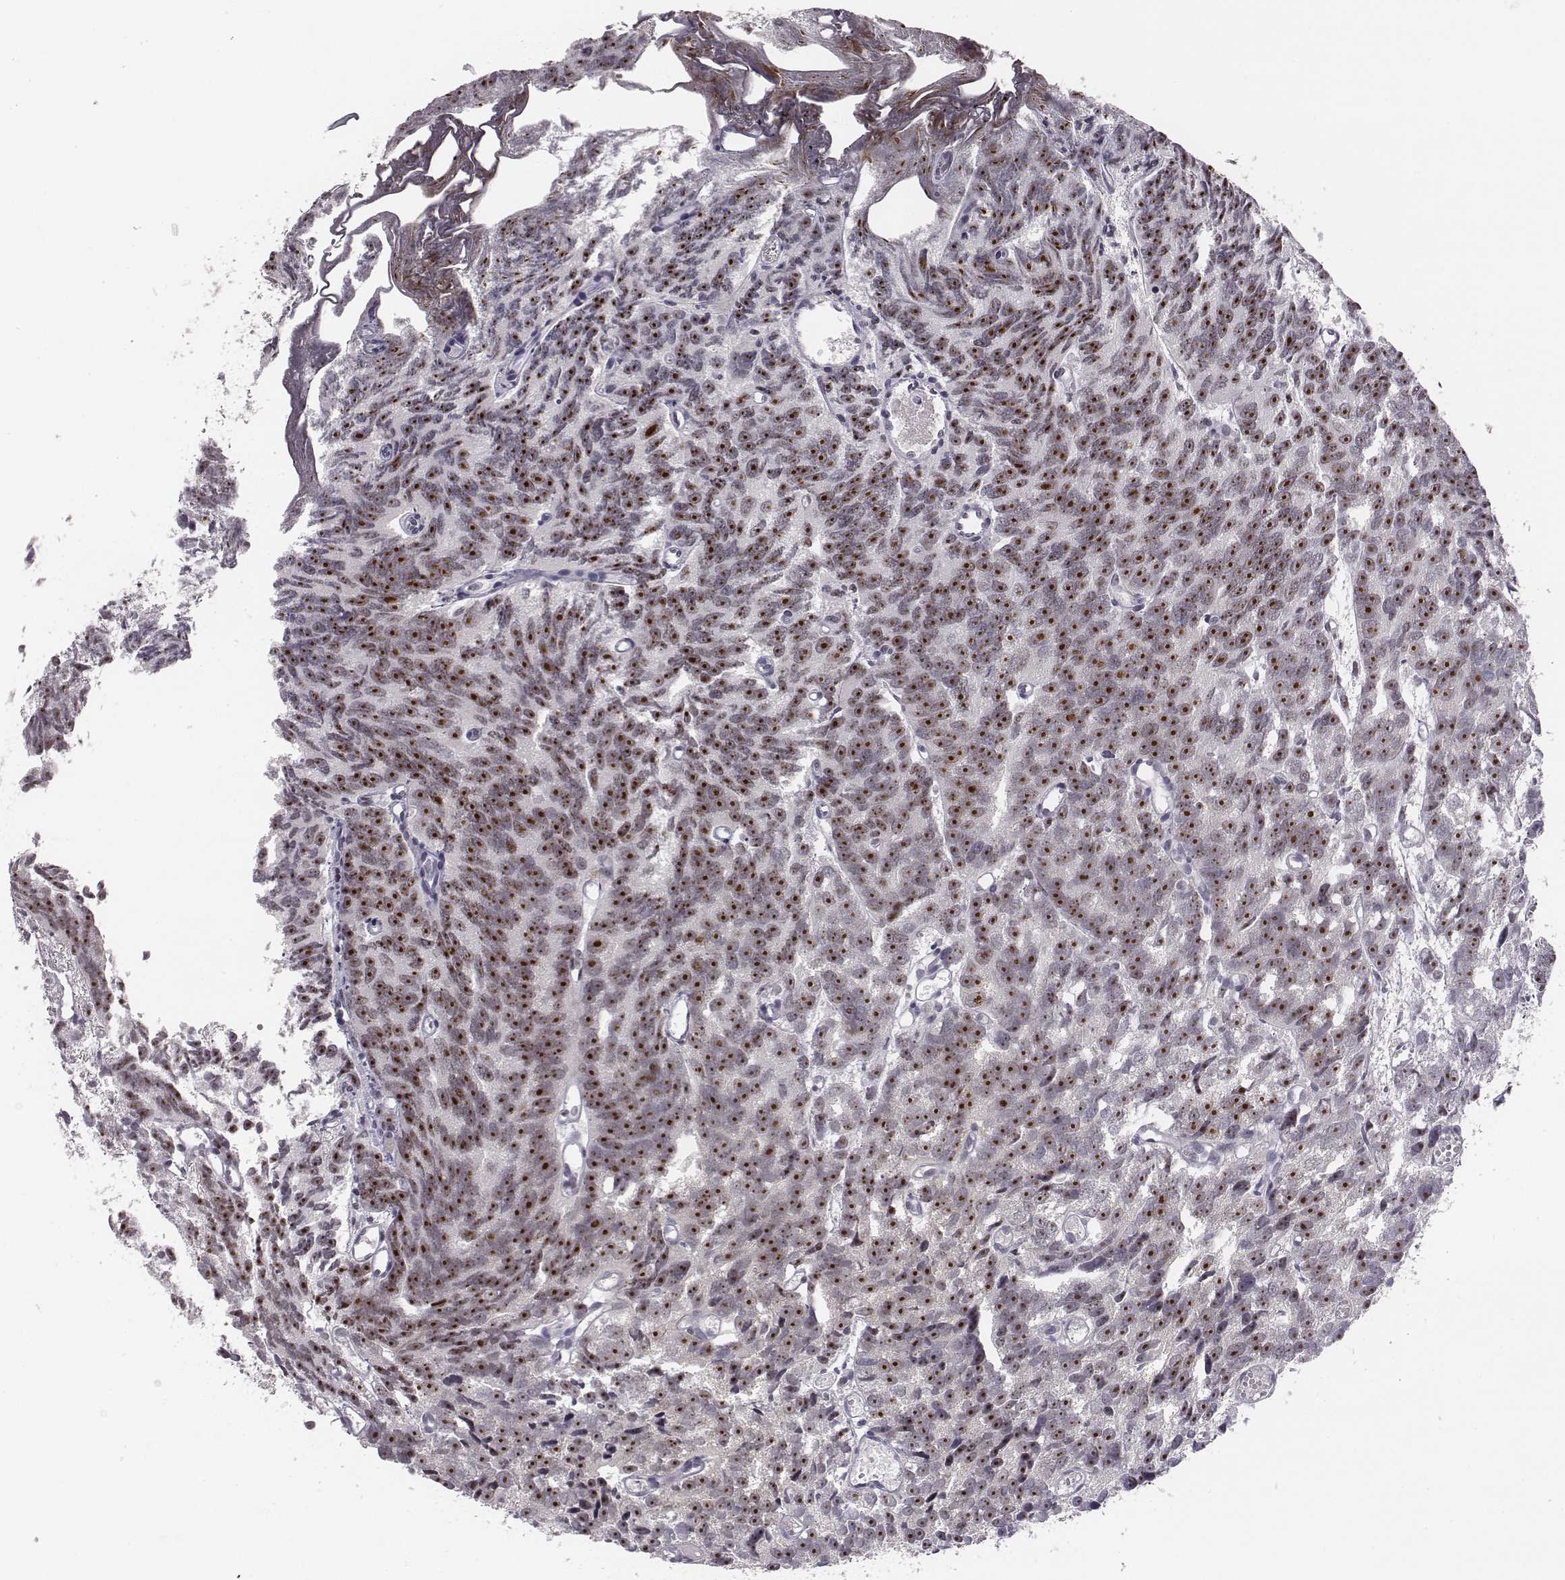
{"staining": {"intensity": "strong", "quantity": ">75%", "location": "nuclear"}, "tissue": "prostate cancer", "cell_type": "Tumor cells", "image_type": "cancer", "snomed": [{"axis": "morphology", "description": "Adenocarcinoma, High grade"}, {"axis": "topography", "description": "Prostate"}], "caption": "Prostate cancer (adenocarcinoma (high-grade)) stained with a brown dye exhibits strong nuclear positive staining in approximately >75% of tumor cells.", "gene": "NIFK", "patient": {"sex": "male", "age": 77}}